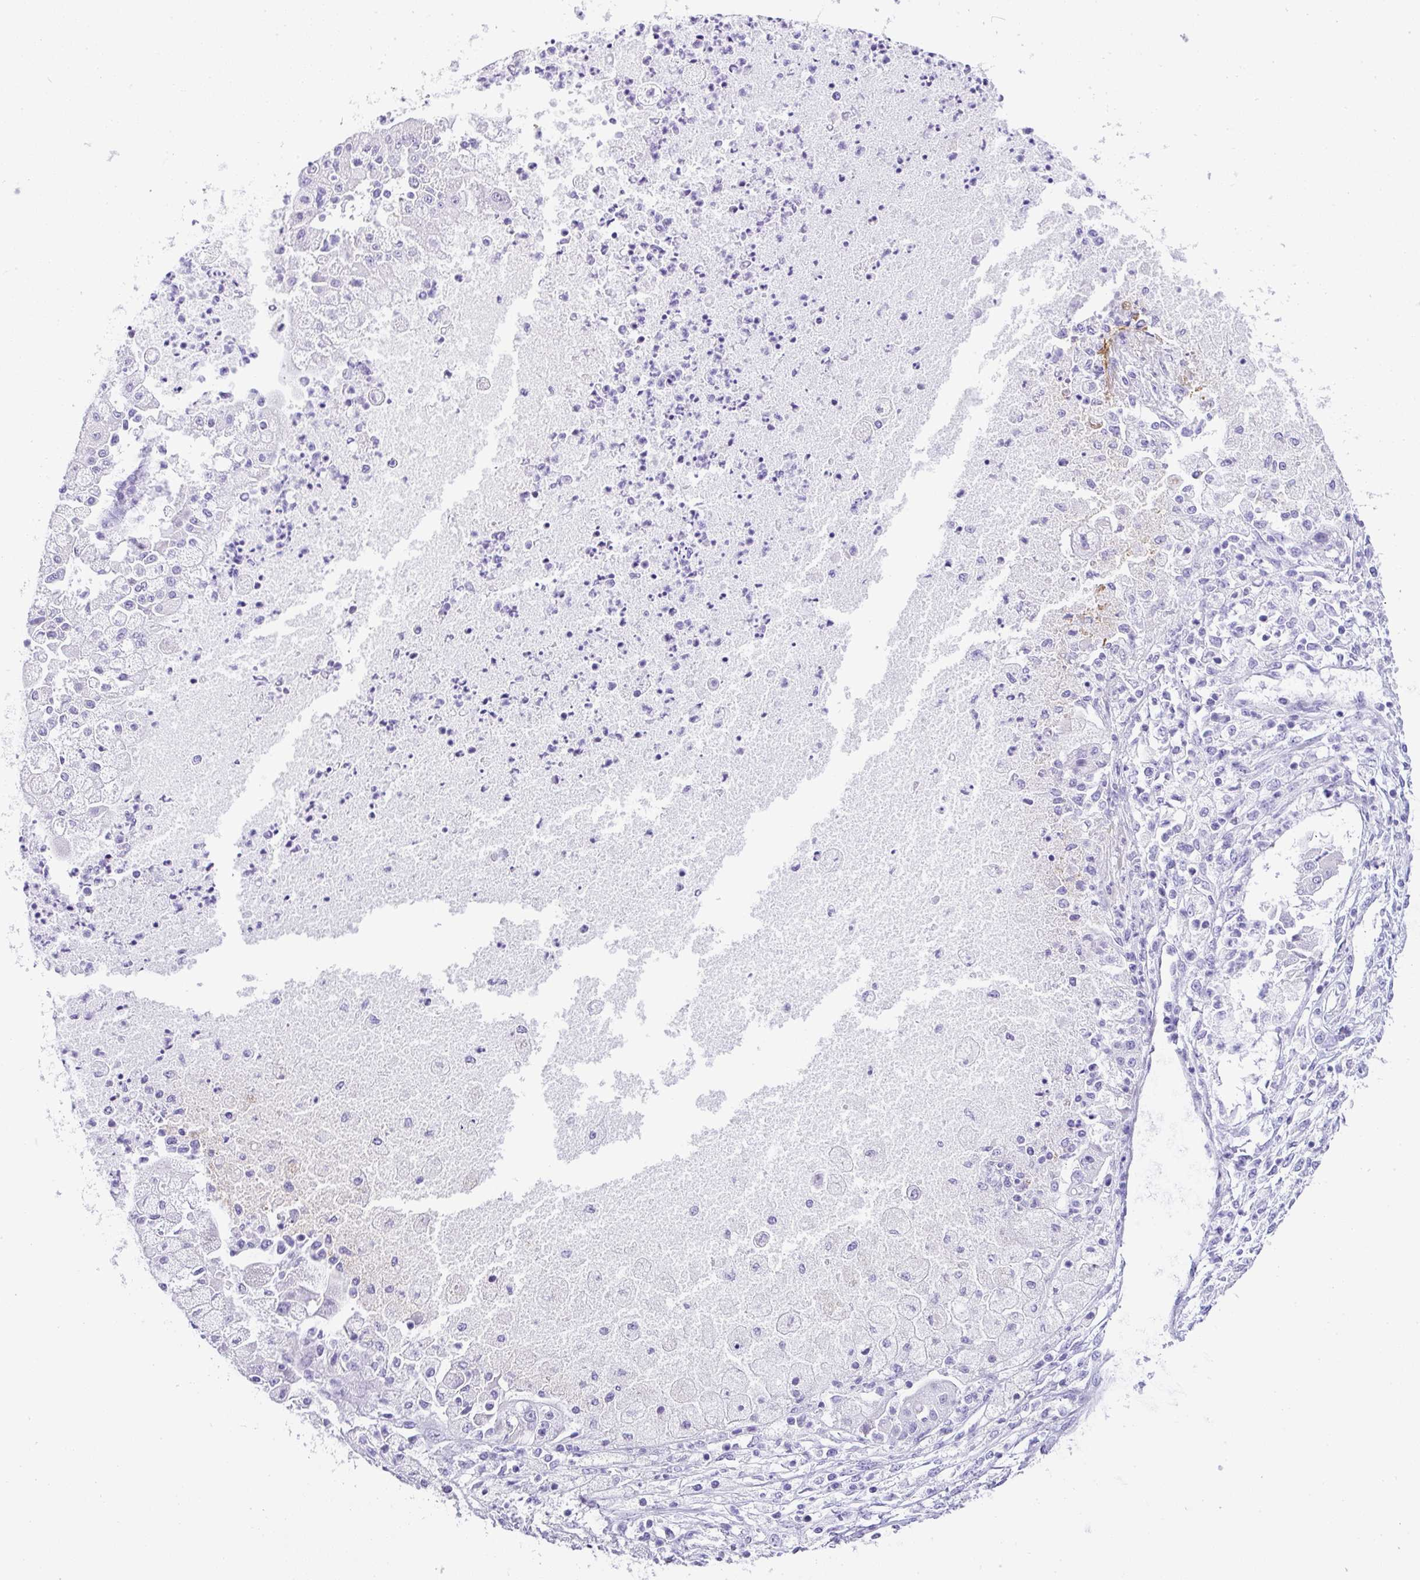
{"staining": {"intensity": "negative", "quantity": "none", "location": "none"}, "tissue": "ovarian cancer", "cell_type": "Tumor cells", "image_type": "cancer", "snomed": [{"axis": "morphology", "description": "Cystadenocarcinoma, mucinous, NOS"}, {"axis": "topography", "description": "Ovary"}], "caption": "Tumor cells are negative for brown protein staining in ovarian mucinous cystadenocarcinoma.", "gene": "MUC21", "patient": {"sex": "female", "age": 70}}